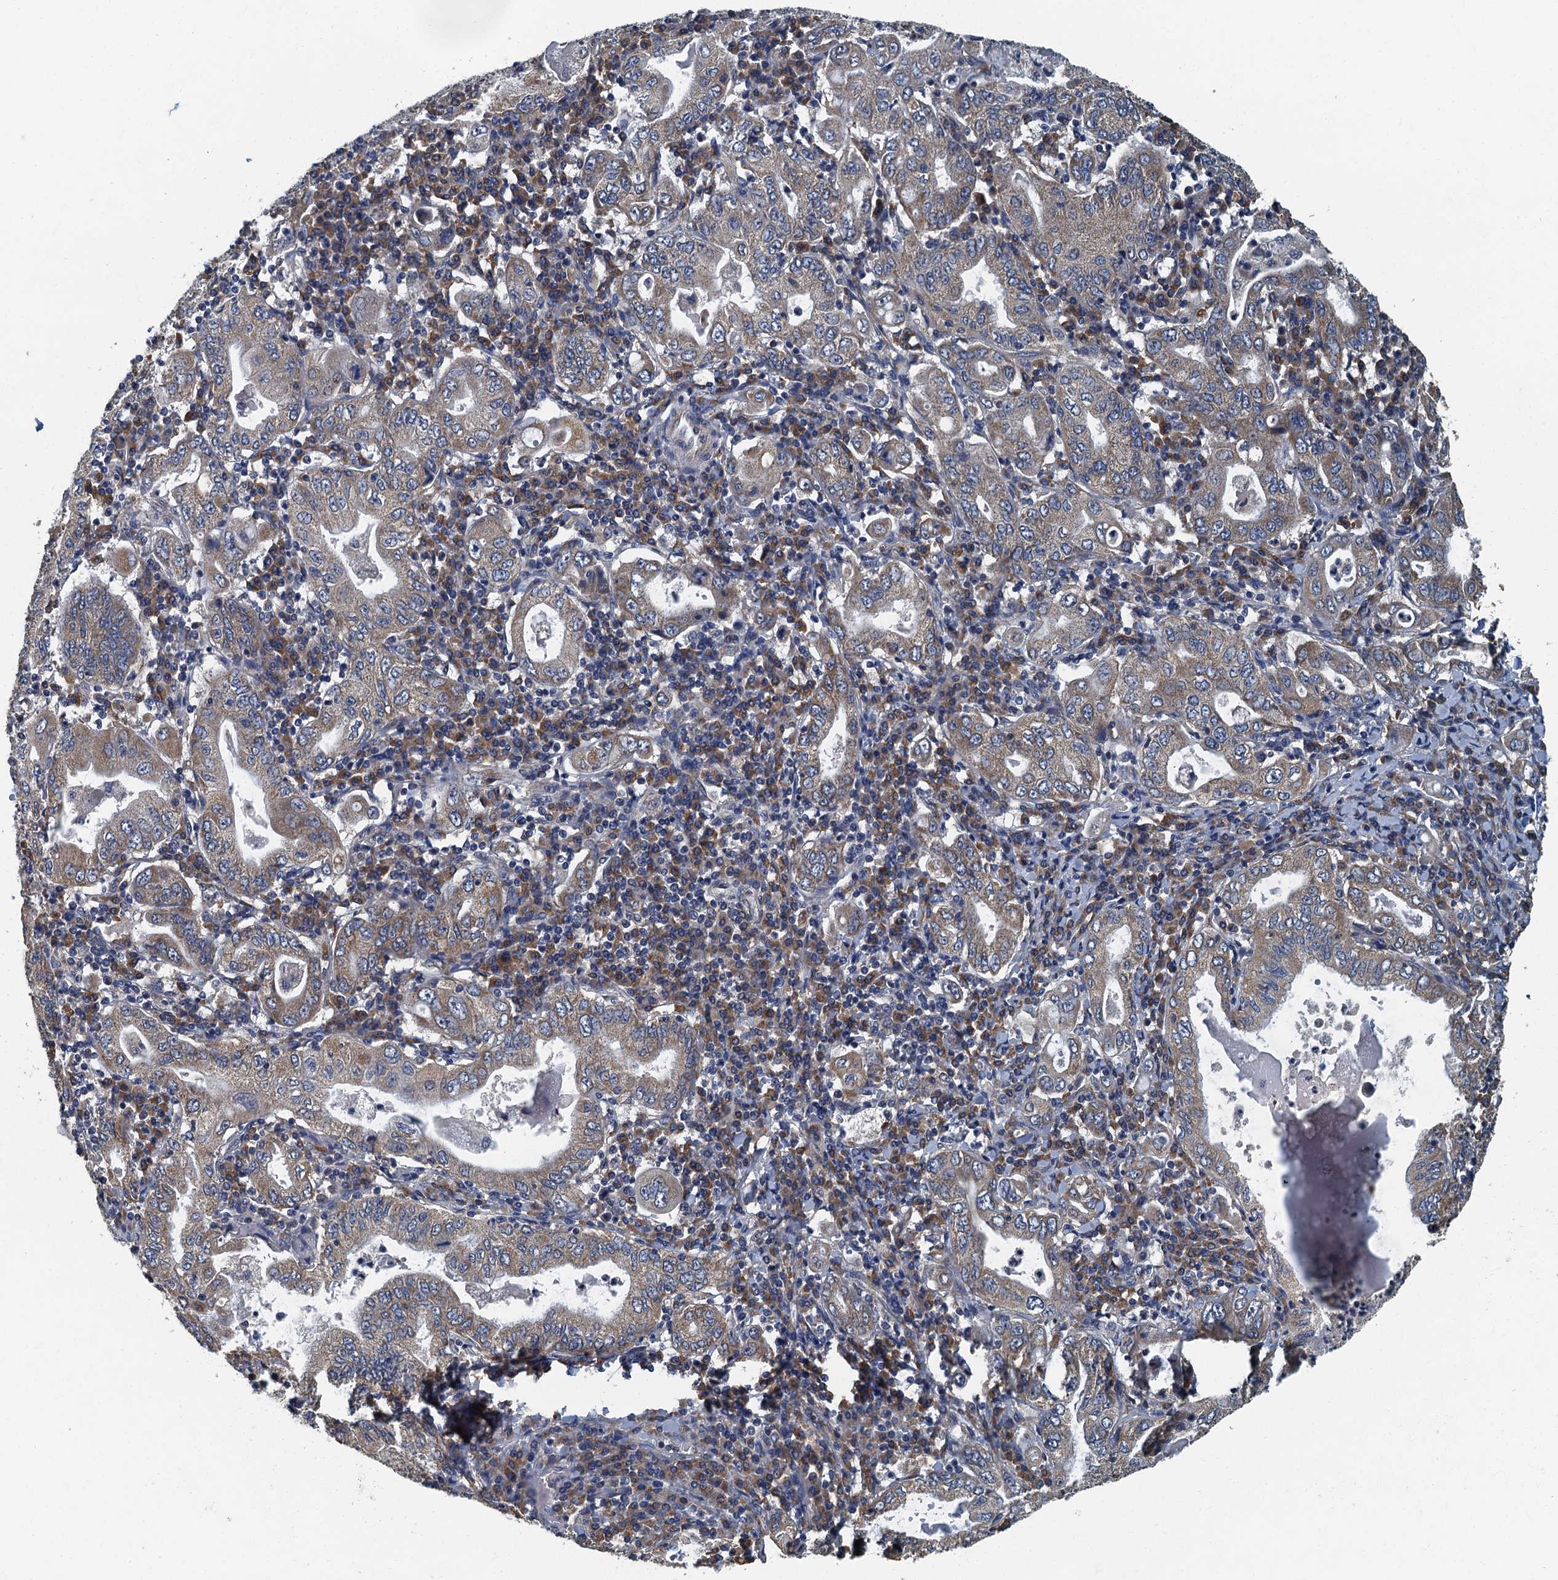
{"staining": {"intensity": "weak", "quantity": ">75%", "location": "cytoplasmic/membranous"}, "tissue": "stomach cancer", "cell_type": "Tumor cells", "image_type": "cancer", "snomed": [{"axis": "morphology", "description": "Normal tissue, NOS"}, {"axis": "morphology", "description": "Adenocarcinoma, NOS"}, {"axis": "topography", "description": "Esophagus"}, {"axis": "topography", "description": "Stomach, upper"}, {"axis": "topography", "description": "Peripheral nerve tissue"}], "caption": "Approximately >75% of tumor cells in stomach adenocarcinoma show weak cytoplasmic/membranous protein positivity as visualized by brown immunohistochemical staining.", "gene": "DDX49", "patient": {"sex": "male", "age": 62}}